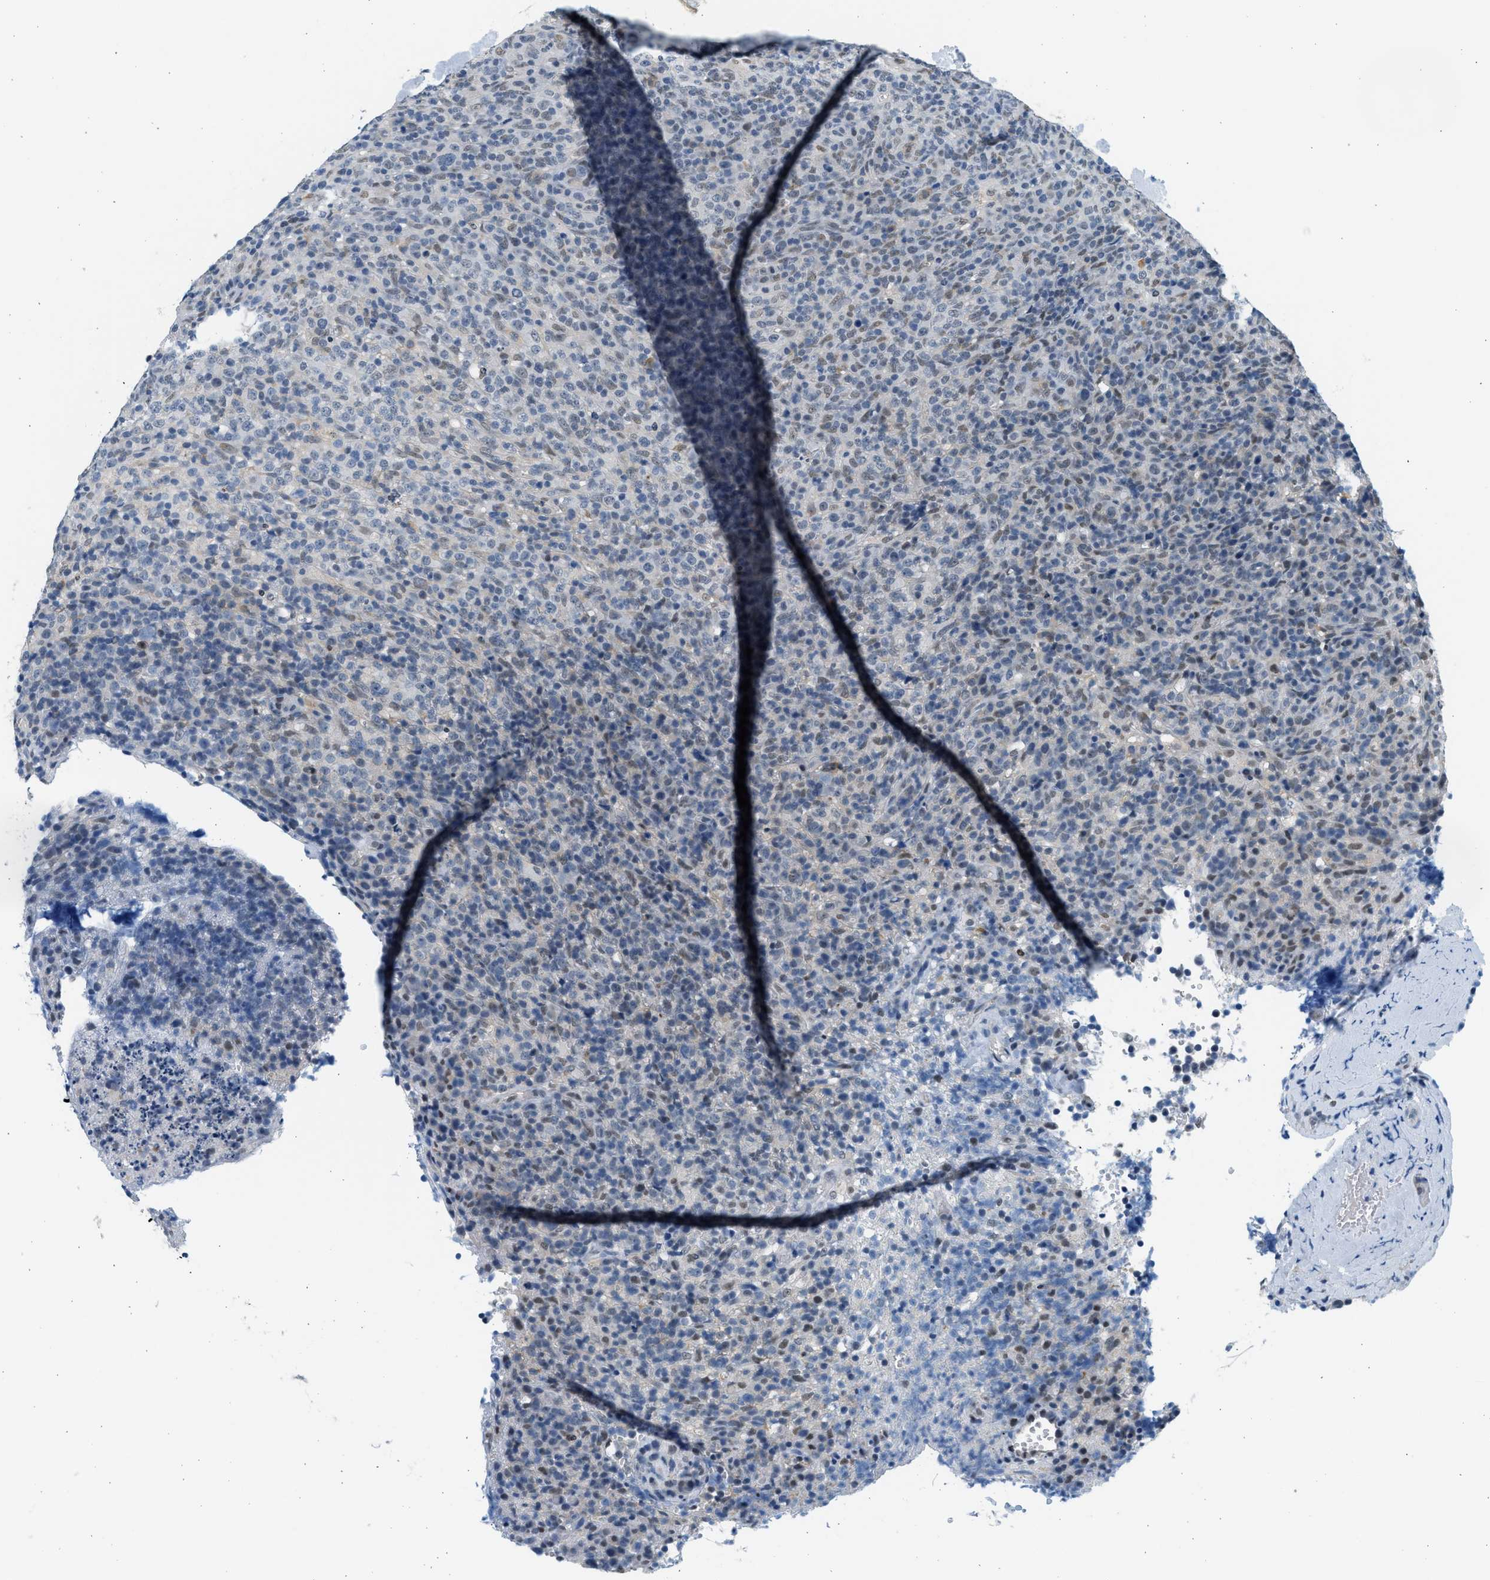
{"staining": {"intensity": "weak", "quantity": "<25%", "location": "nuclear"}, "tissue": "lymphoma", "cell_type": "Tumor cells", "image_type": "cancer", "snomed": [{"axis": "morphology", "description": "Malignant lymphoma, non-Hodgkin's type, High grade"}, {"axis": "topography", "description": "Lymph node"}], "caption": "This is an immunohistochemistry (IHC) histopathology image of high-grade malignant lymphoma, non-Hodgkin's type. There is no positivity in tumor cells.", "gene": "HIPK1", "patient": {"sex": "female", "age": 76}}